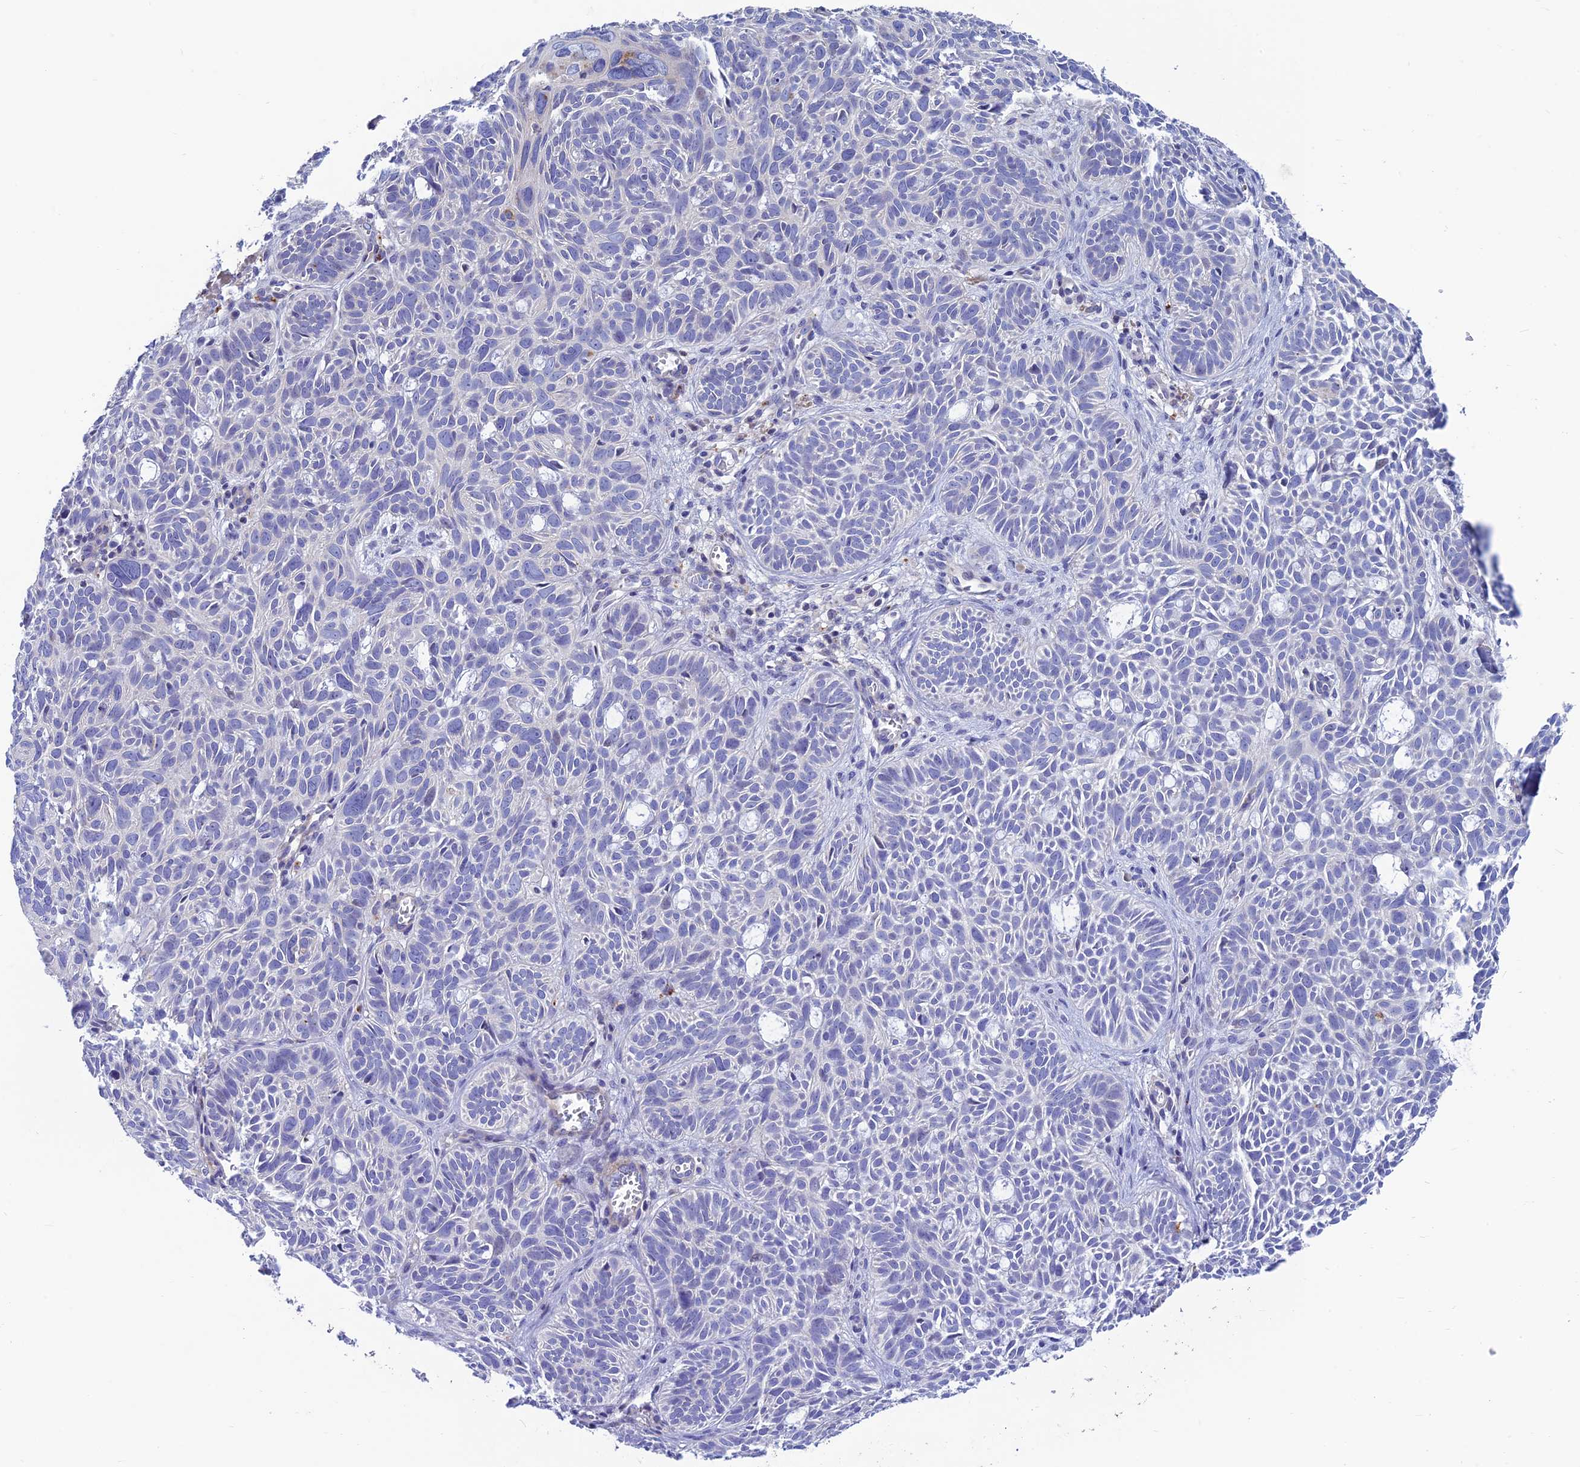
{"staining": {"intensity": "negative", "quantity": "none", "location": "none"}, "tissue": "skin cancer", "cell_type": "Tumor cells", "image_type": "cancer", "snomed": [{"axis": "morphology", "description": "Basal cell carcinoma"}, {"axis": "topography", "description": "Skin"}], "caption": "This is an immunohistochemistry (IHC) micrograph of human skin basal cell carcinoma. There is no staining in tumor cells.", "gene": "FAM178B", "patient": {"sex": "male", "age": 69}}